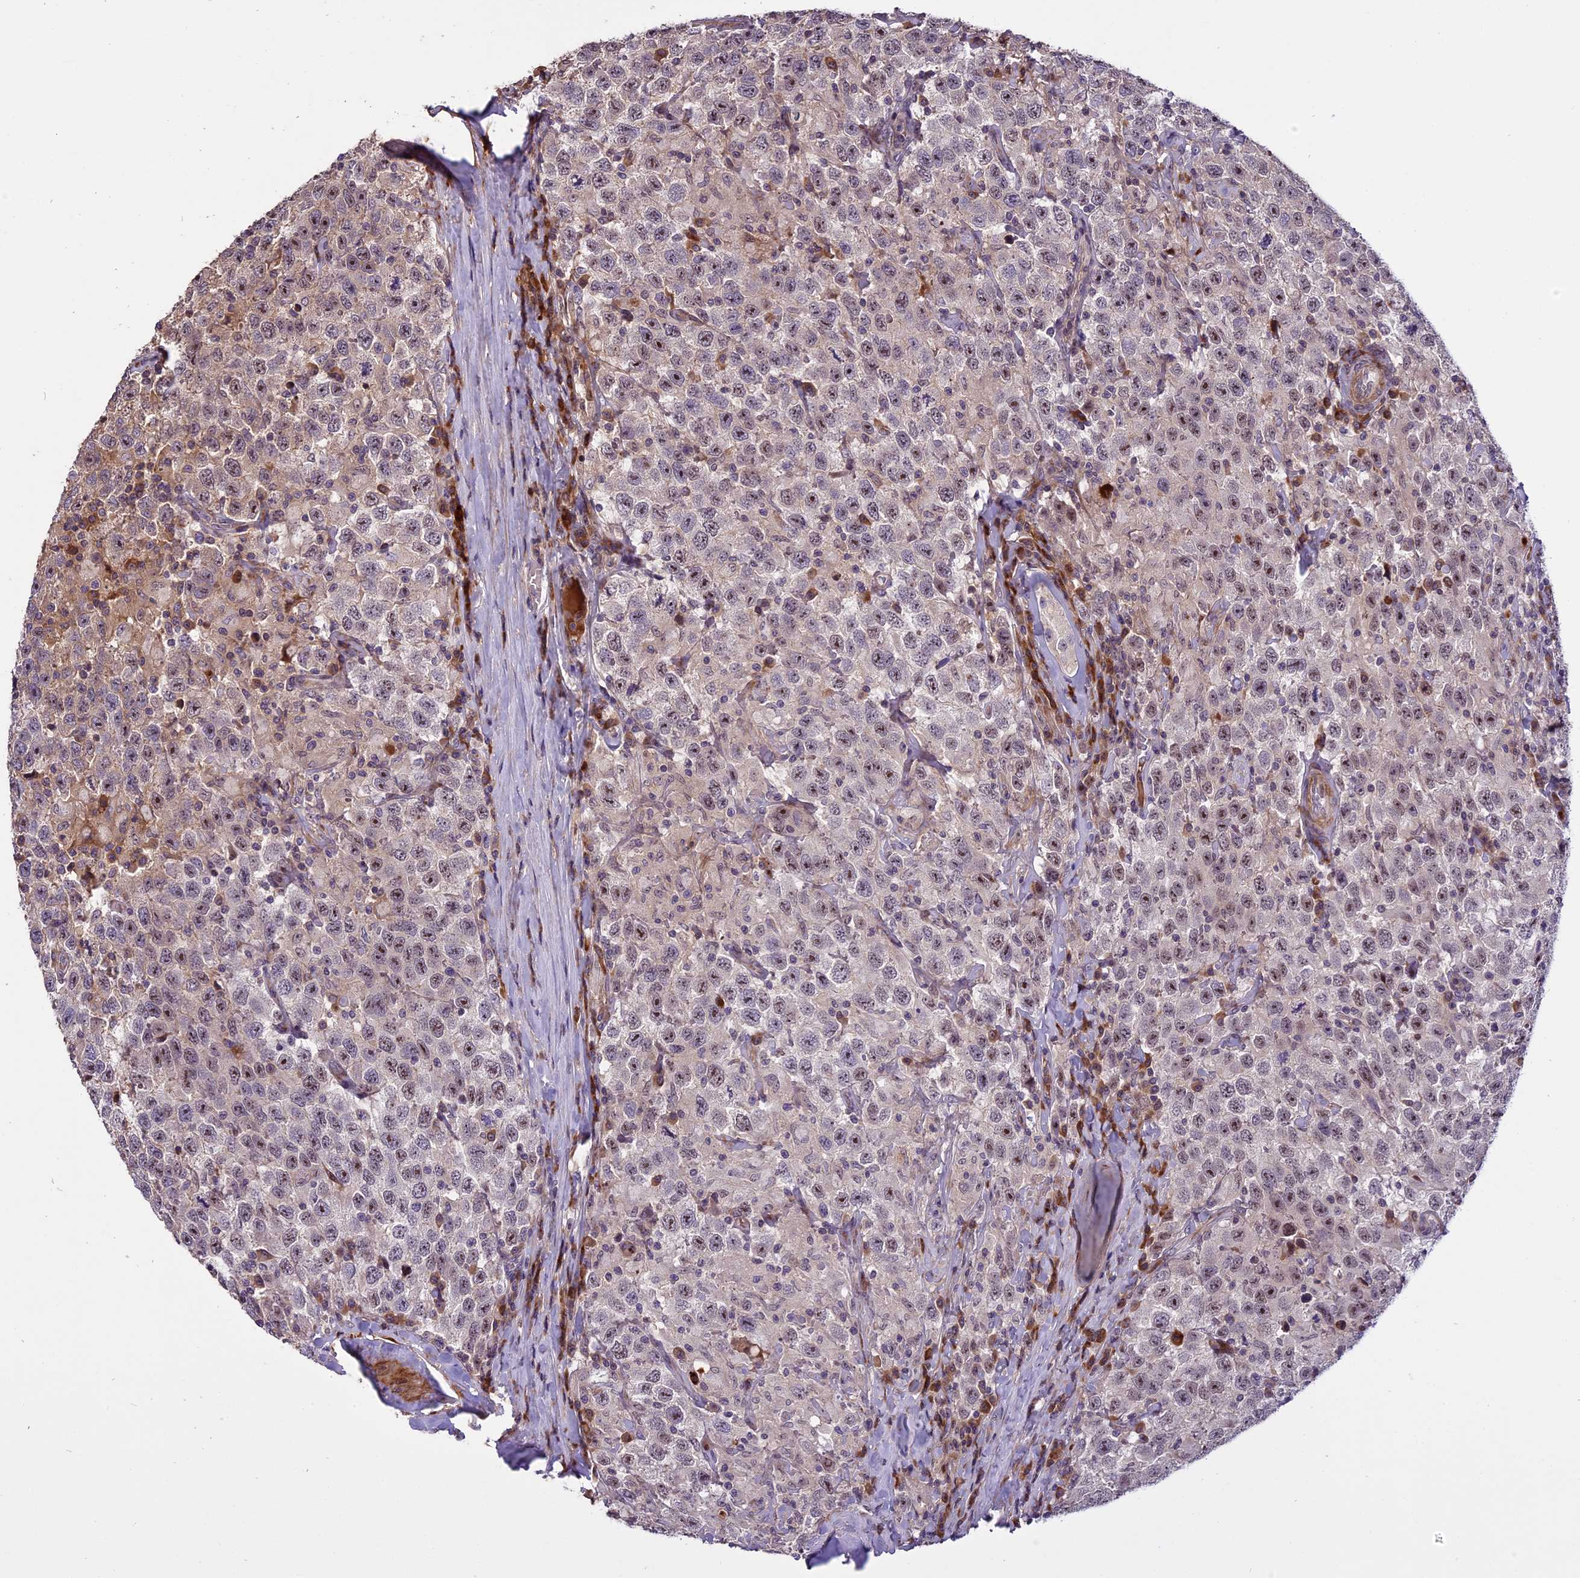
{"staining": {"intensity": "weak", "quantity": "25%-75%", "location": "nuclear"}, "tissue": "testis cancer", "cell_type": "Tumor cells", "image_type": "cancer", "snomed": [{"axis": "morphology", "description": "Seminoma, NOS"}, {"axis": "topography", "description": "Testis"}], "caption": "DAB immunohistochemical staining of human testis cancer (seminoma) demonstrates weak nuclear protein positivity in approximately 25%-75% of tumor cells.", "gene": "ENHO", "patient": {"sex": "male", "age": 41}}